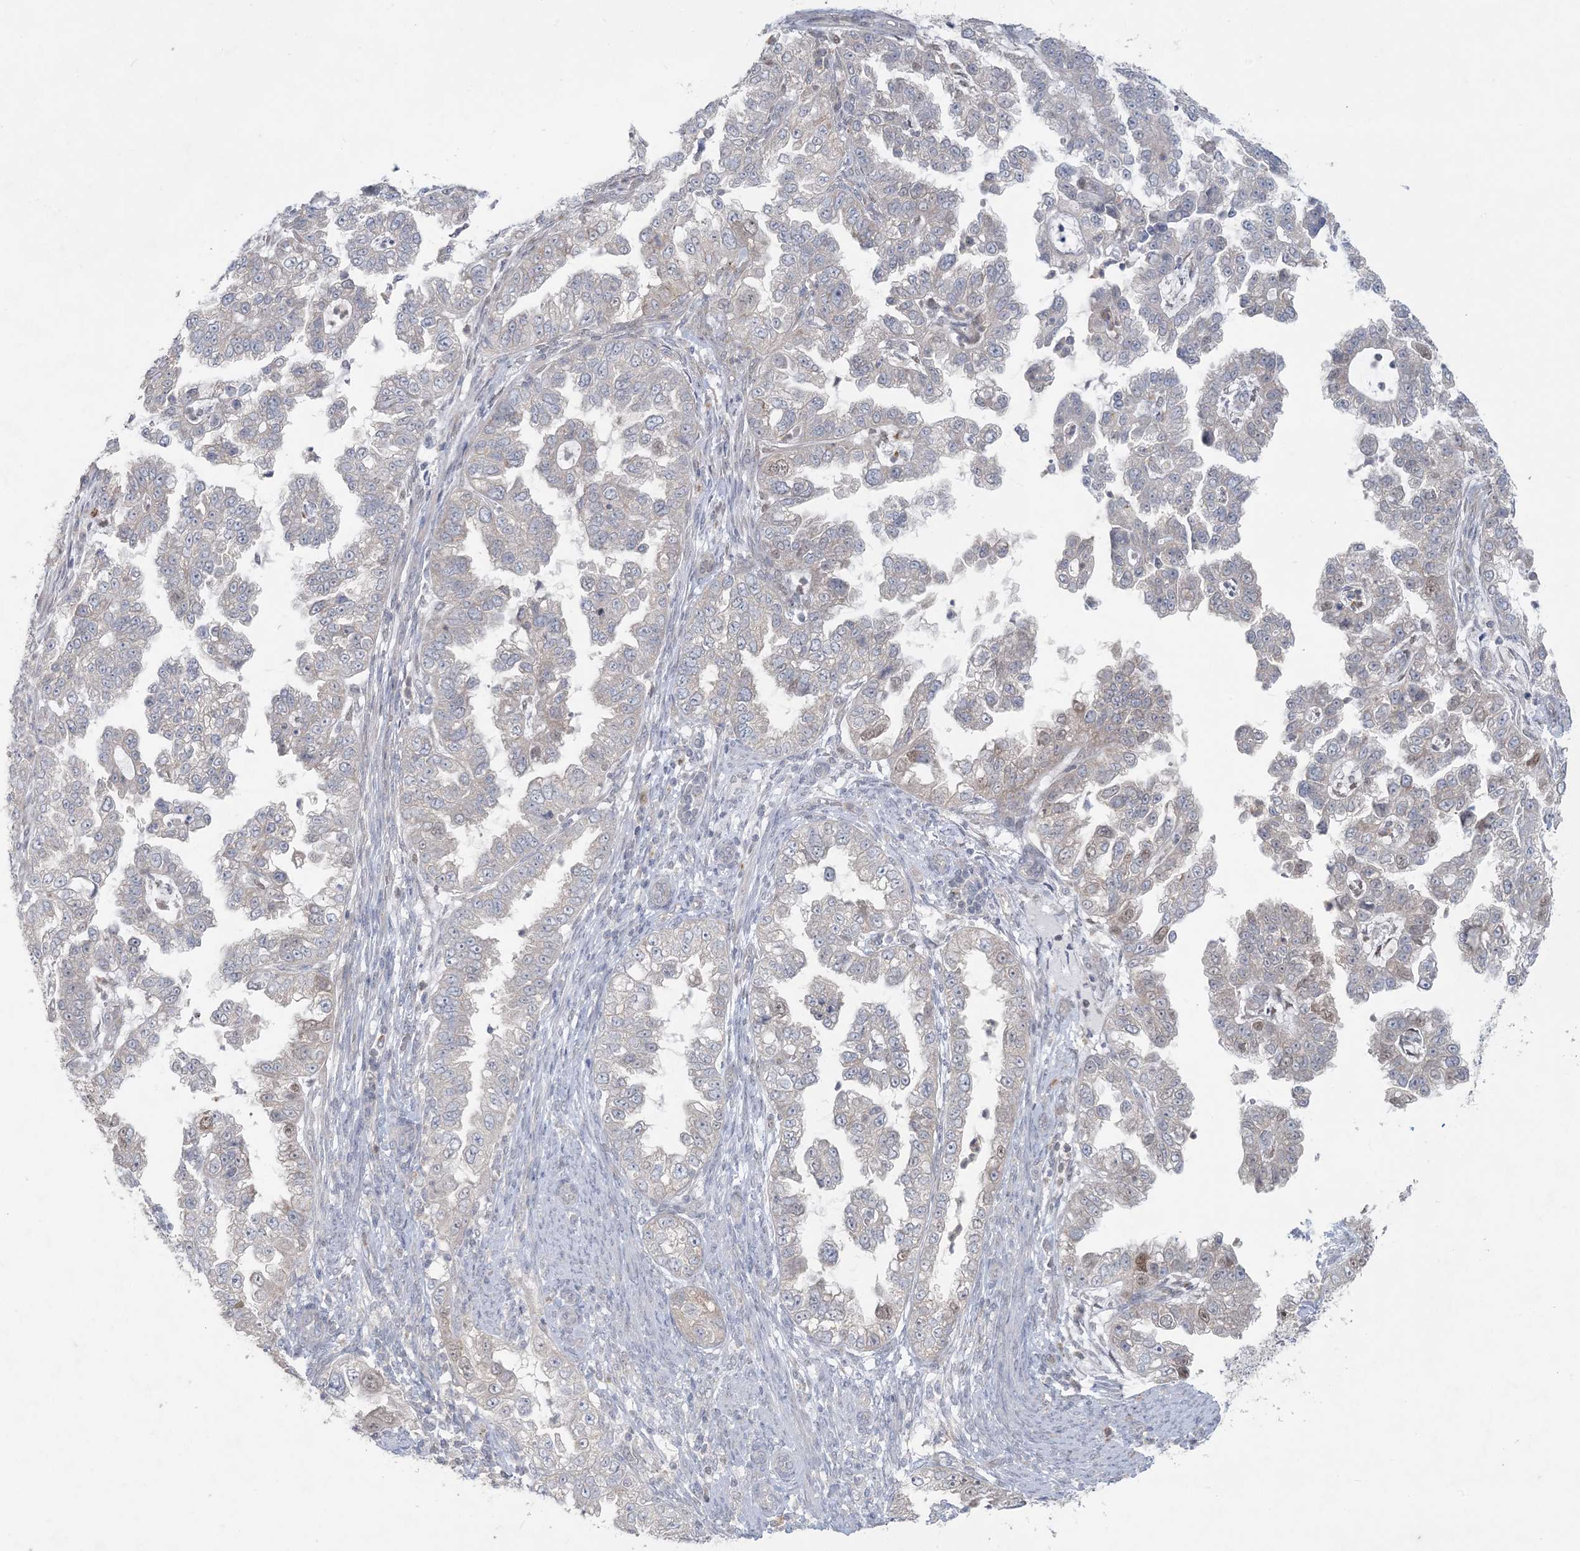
{"staining": {"intensity": "negative", "quantity": "none", "location": "none"}, "tissue": "endometrial cancer", "cell_type": "Tumor cells", "image_type": "cancer", "snomed": [{"axis": "morphology", "description": "Adenocarcinoma, NOS"}, {"axis": "topography", "description": "Endometrium"}], "caption": "Human endometrial adenocarcinoma stained for a protein using immunohistochemistry reveals no staining in tumor cells.", "gene": "KIF3A", "patient": {"sex": "female", "age": 85}}